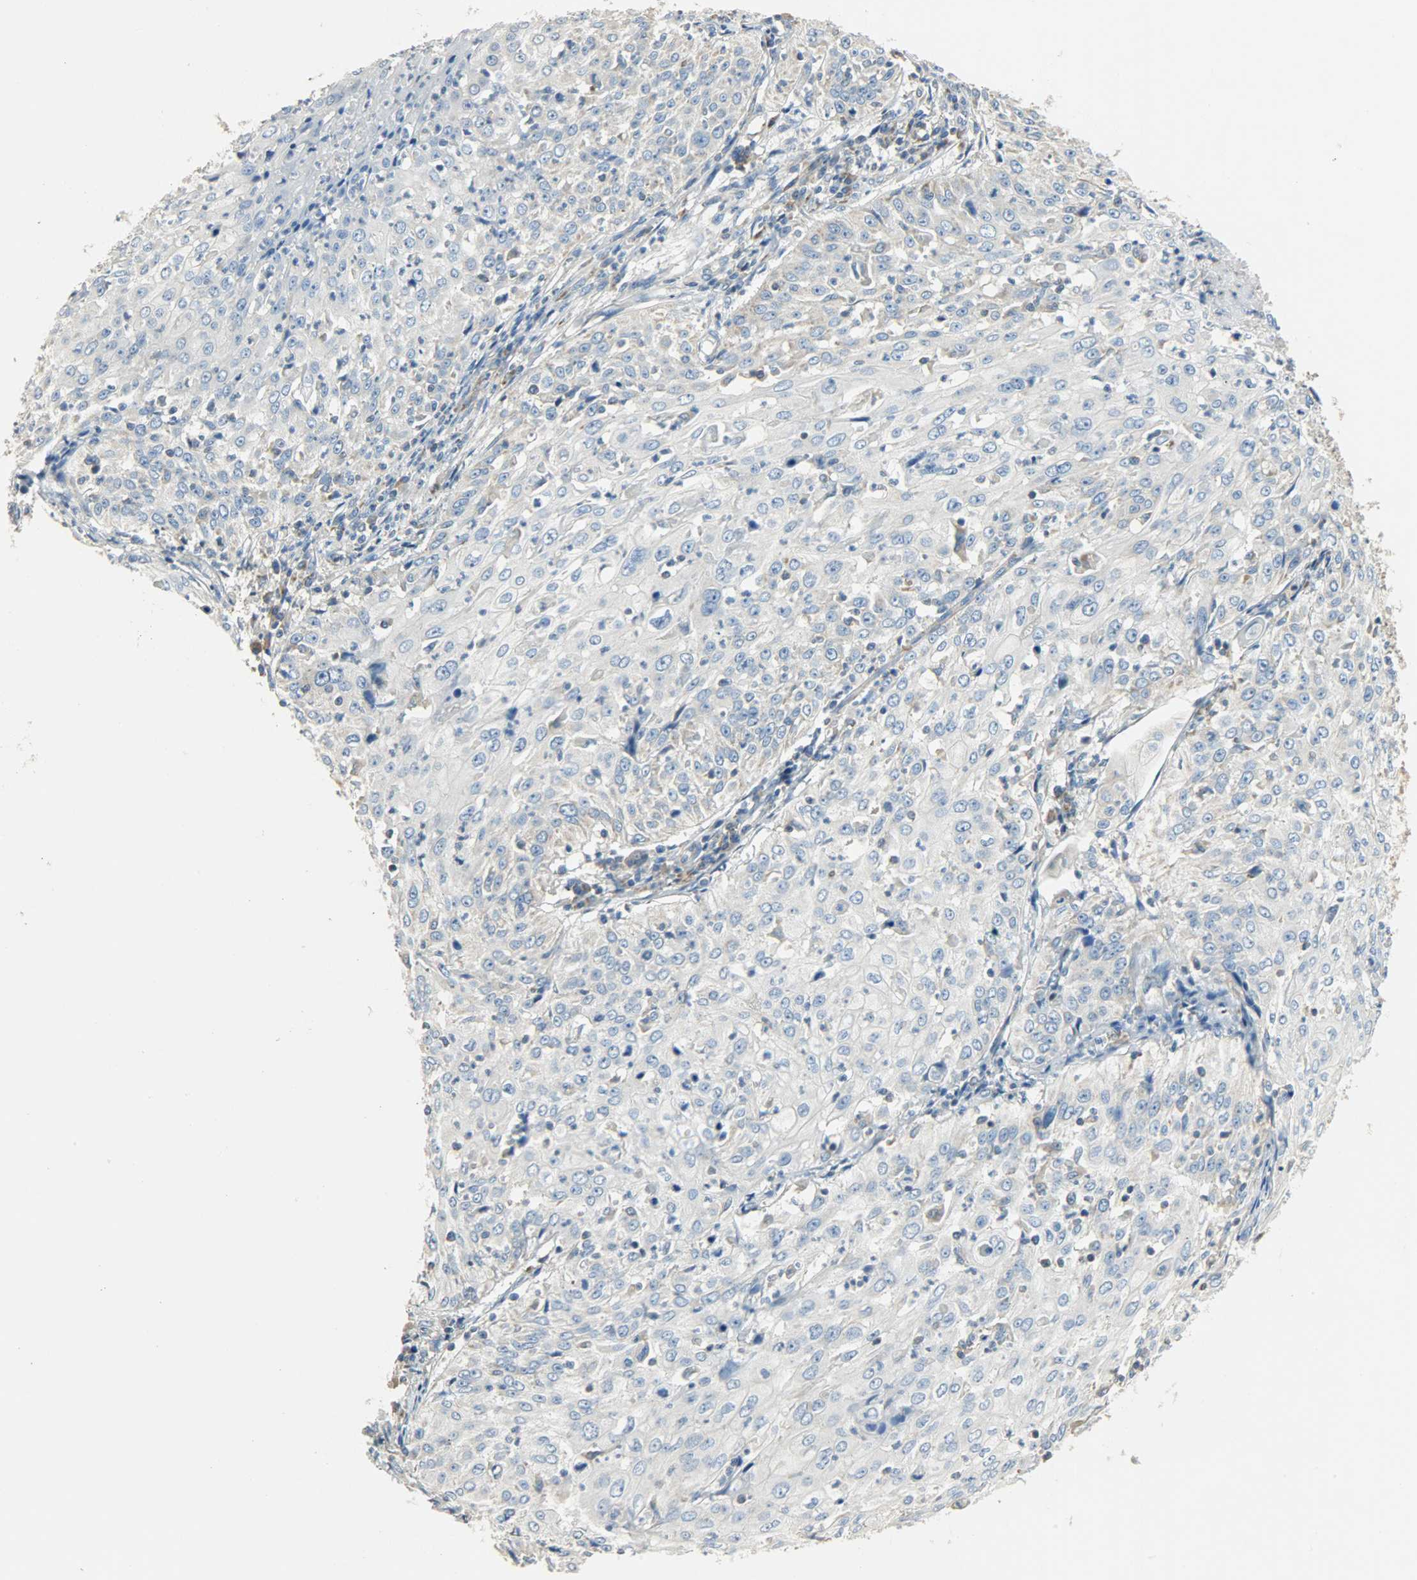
{"staining": {"intensity": "weak", "quantity": ">75%", "location": "cytoplasmic/membranous"}, "tissue": "cervical cancer", "cell_type": "Tumor cells", "image_type": "cancer", "snomed": [{"axis": "morphology", "description": "Squamous cell carcinoma, NOS"}, {"axis": "topography", "description": "Cervix"}], "caption": "Weak cytoplasmic/membranous positivity for a protein is identified in approximately >75% of tumor cells of cervical squamous cell carcinoma using immunohistochemistry (IHC).", "gene": "NNT", "patient": {"sex": "female", "age": 39}}